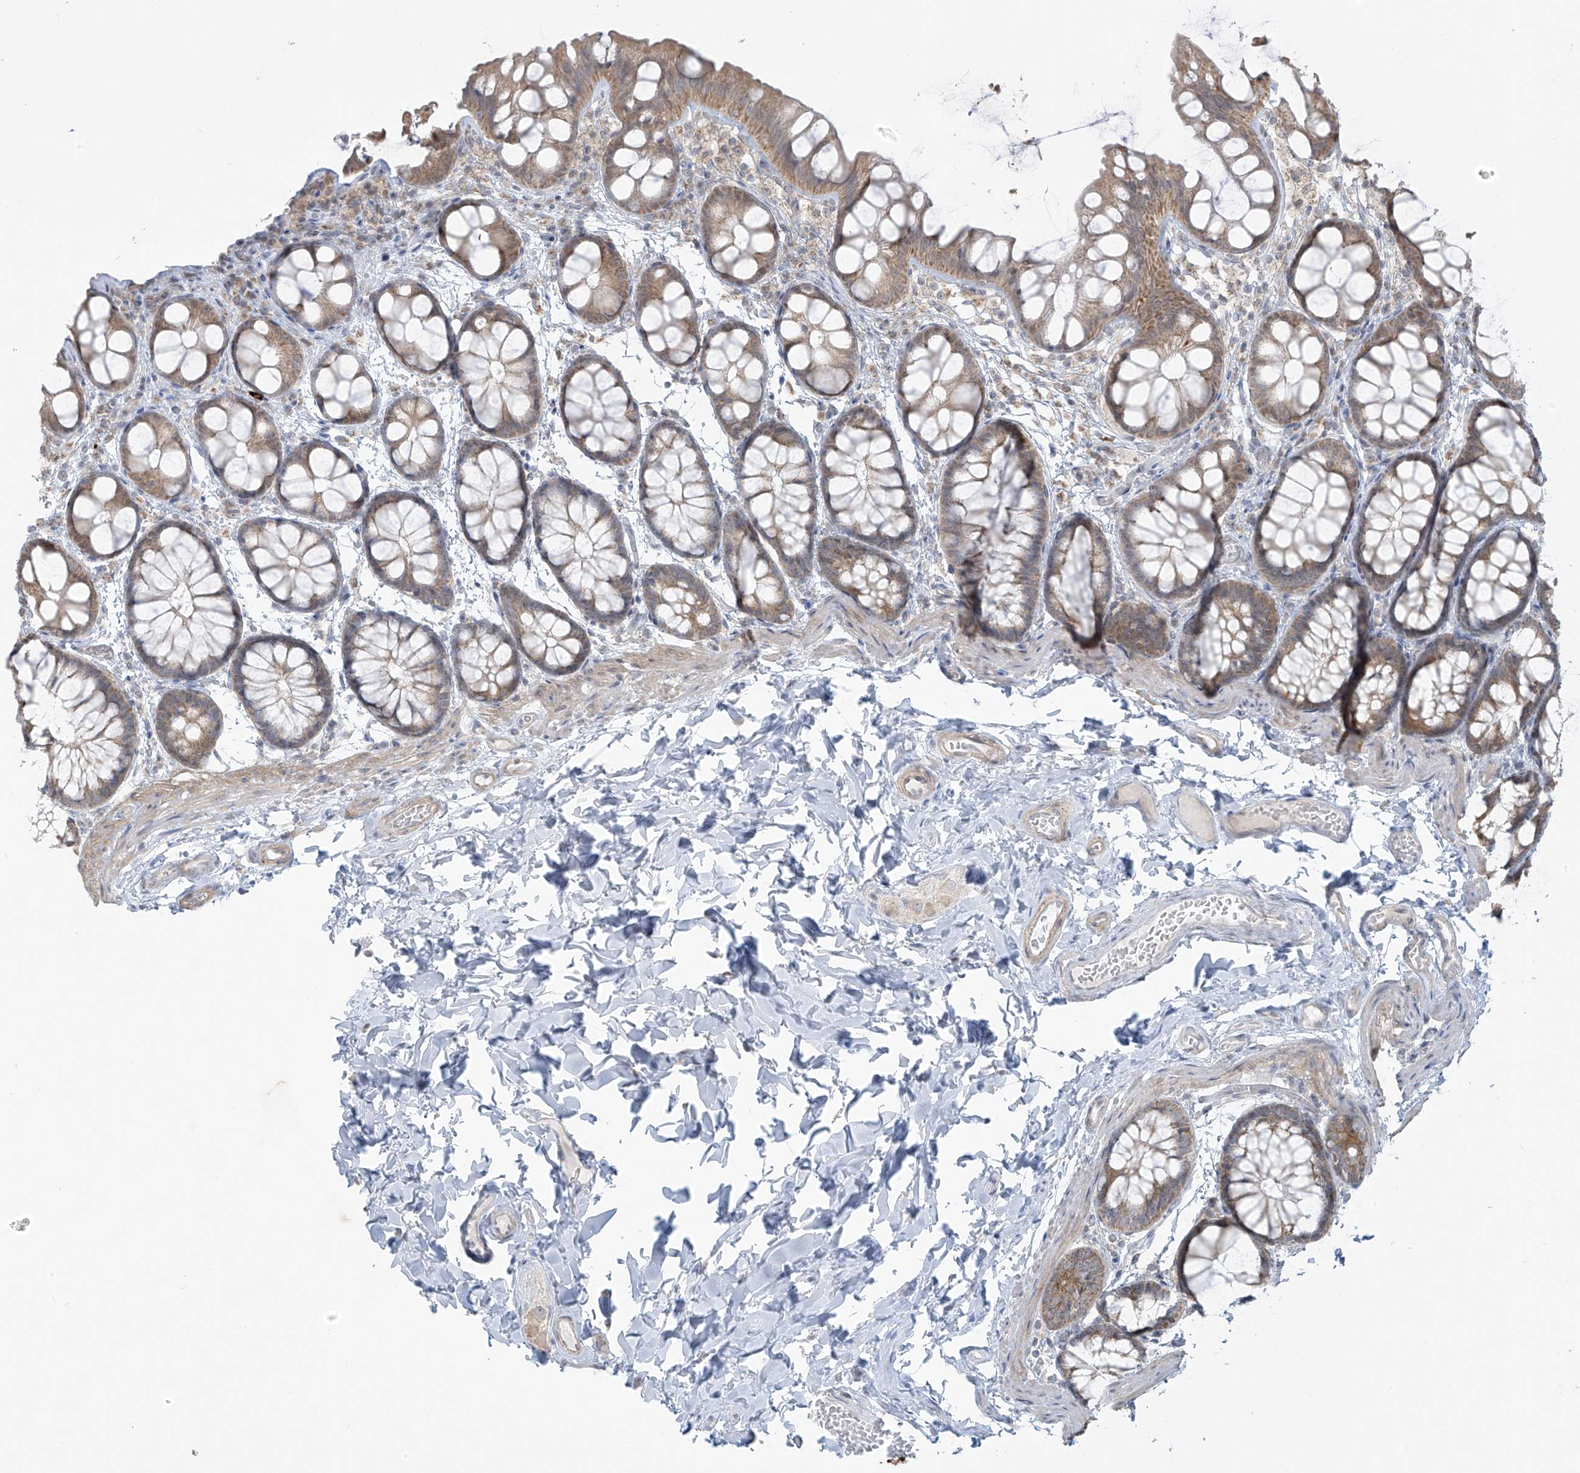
{"staining": {"intensity": "moderate", "quantity": "25%-75%", "location": "cytoplasmic/membranous"}, "tissue": "colon", "cell_type": "Endothelial cells", "image_type": "normal", "snomed": [{"axis": "morphology", "description": "Normal tissue, NOS"}, {"axis": "topography", "description": "Colon"}], "caption": "Immunohistochemistry (IHC) image of benign colon: human colon stained using immunohistochemistry (IHC) reveals medium levels of moderate protein expression localized specifically in the cytoplasmic/membranous of endothelial cells, appearing as a cytoplasmic/membranous brown color.", "gene": "HDDC2", "patient": {"sex": "male", "age": 47}}